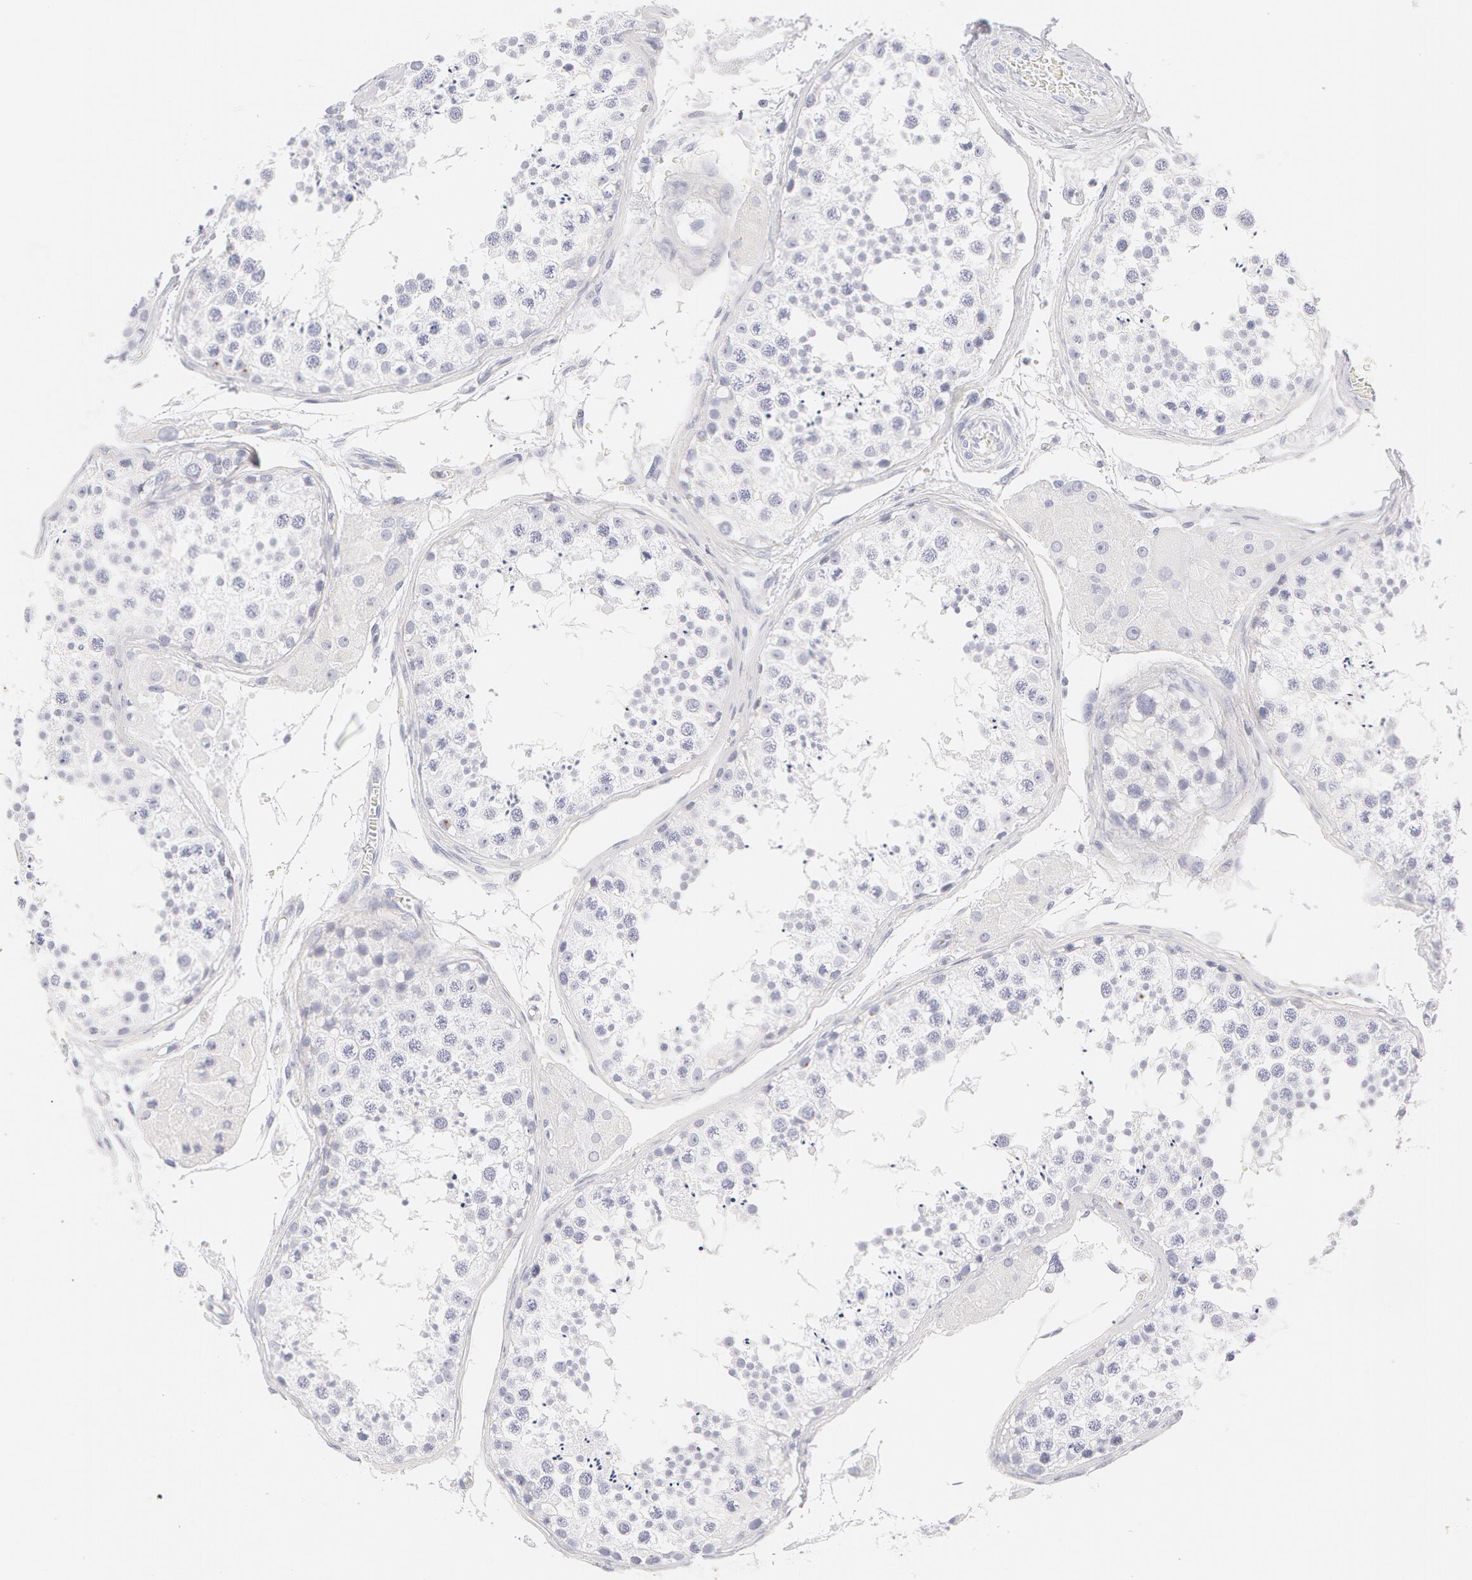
{"staining": {"intensity": "negative", "quantity": "none", "location": "none"}, "tissue": "testis", "cell_type": "Cells in seminiferous ducts", "image_type": "normal", "snomed": [{"axis": "morphology", "description": "Normal tissue, NOS"}, {"axis": "topography", "description": "Testis"}], "caption": "A histopathology image of testis stained for a protein shows no brown staining in cells in seminiferous ducts.", "gene": "KRT8", "patient": {"sex": "male", "age": 57}}